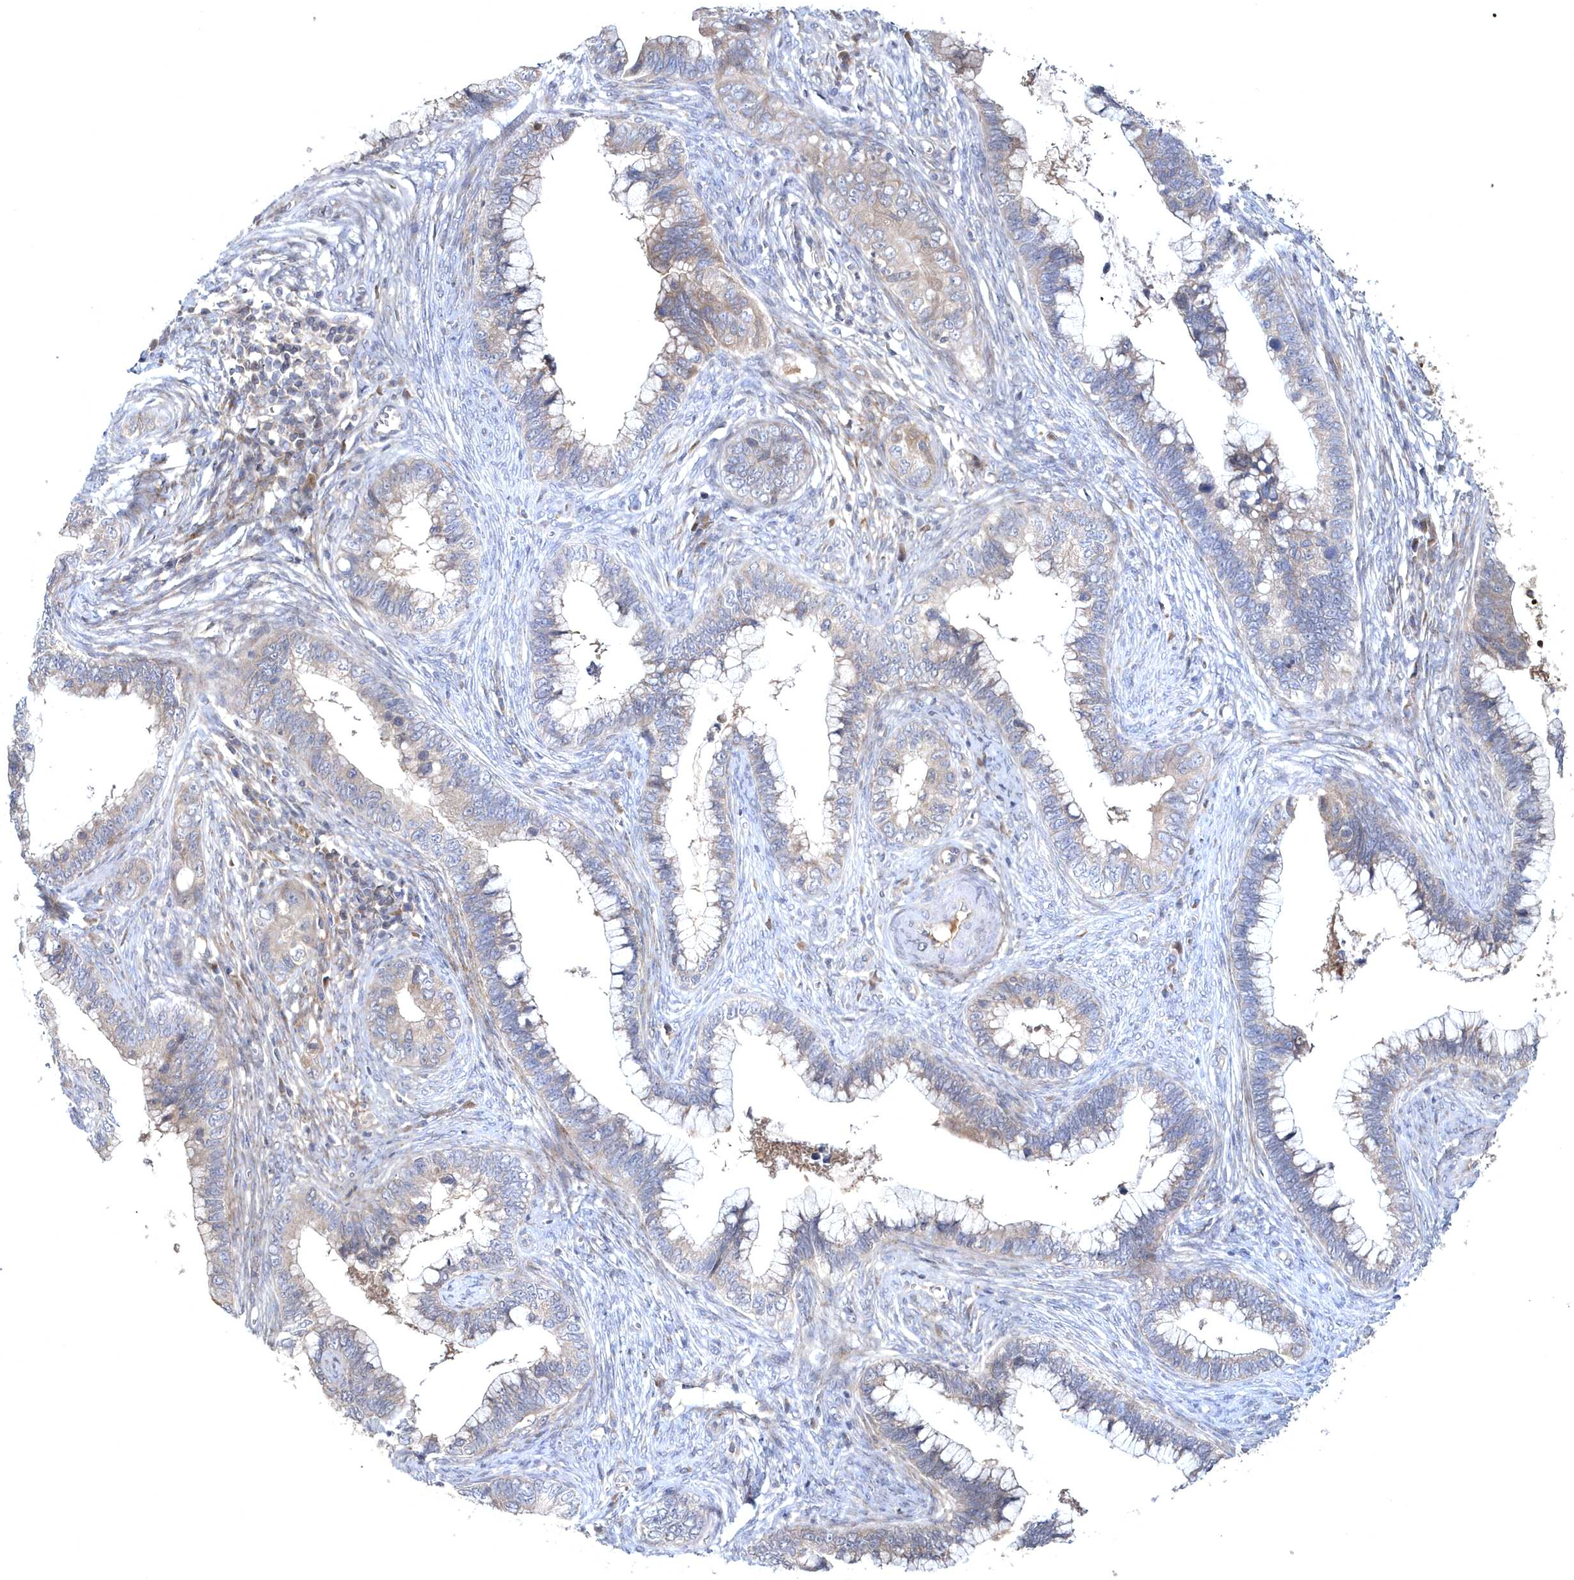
{"staining": {"intensity": "weak", "quantity": "25%-75%", "location": "cytoplasmic/membranous"}, "tissue": "cervical cancer", "cell_type": "Tumor cells", "image_type": "cancer", "snomed": [{"axis": "morphology", "description": "Adenocarcinoma, NOS"}, {"axis": "topography", "description": "Cervix"}], "caption": "Human cervical cancer stained for a protein (brown) demonstrates weak cytoplasmic/membranous positive expression in about 25%-75% of tumor cells.", "gene": "HMGCS1", "patient": {"sex": "female", "age": 44}}